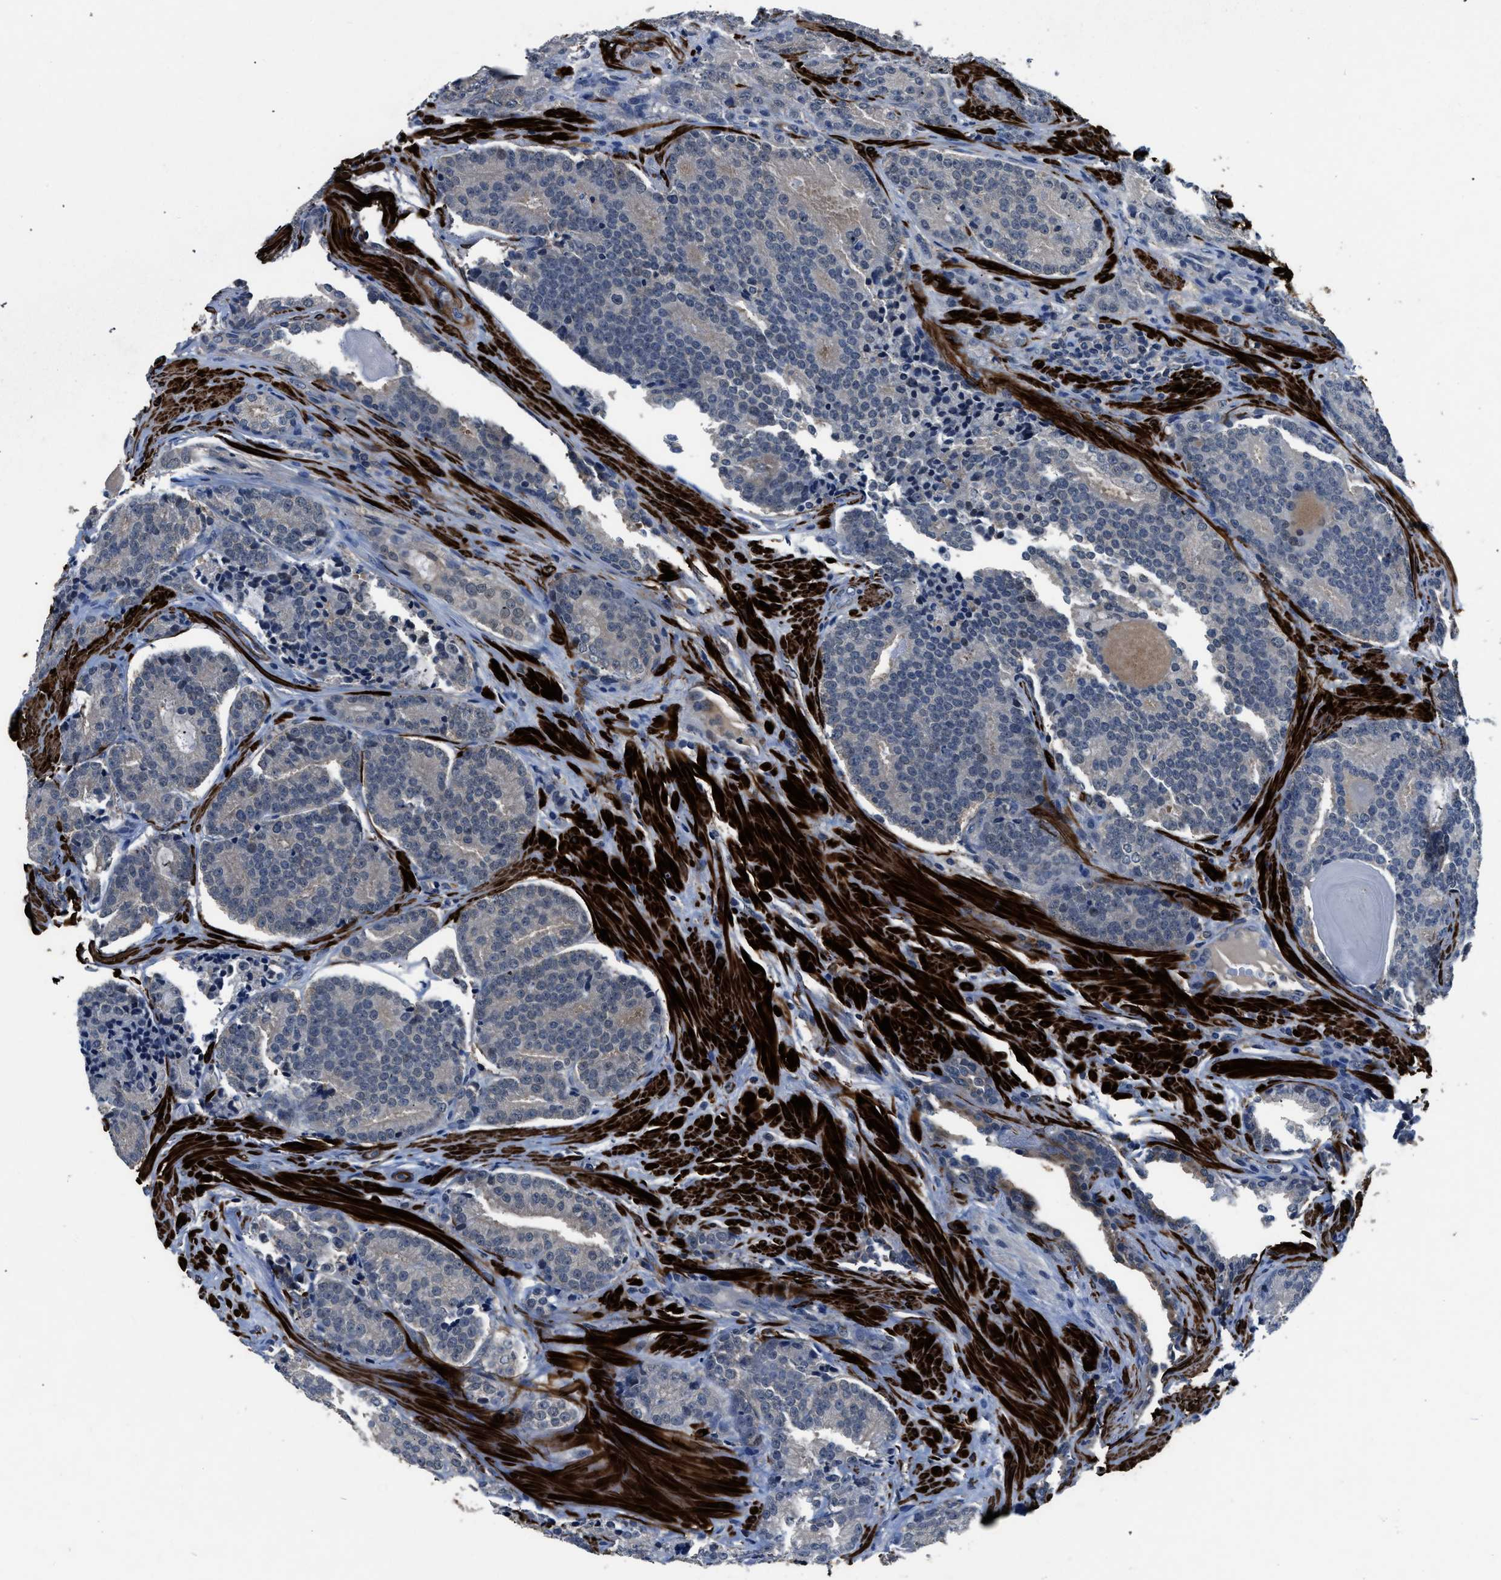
{"staining": {"intensity": "negative", "quantity": "none", "location": "none"}, "tissue": "prostate cancer", "cell_type": "Tumor cells", "image_type": "cancer", "snomed": [{"axis": "morphology", "description": "Adenocarcinoma, High grade"}, {"axis": "topography", "description": "Prostate"}], "caption": "A micrograph of prostate cancer stained for a protein shows no brown staining in tumor cells.", "gene": "LANCL2", "patient": {"sex": "male", "age": 61}}